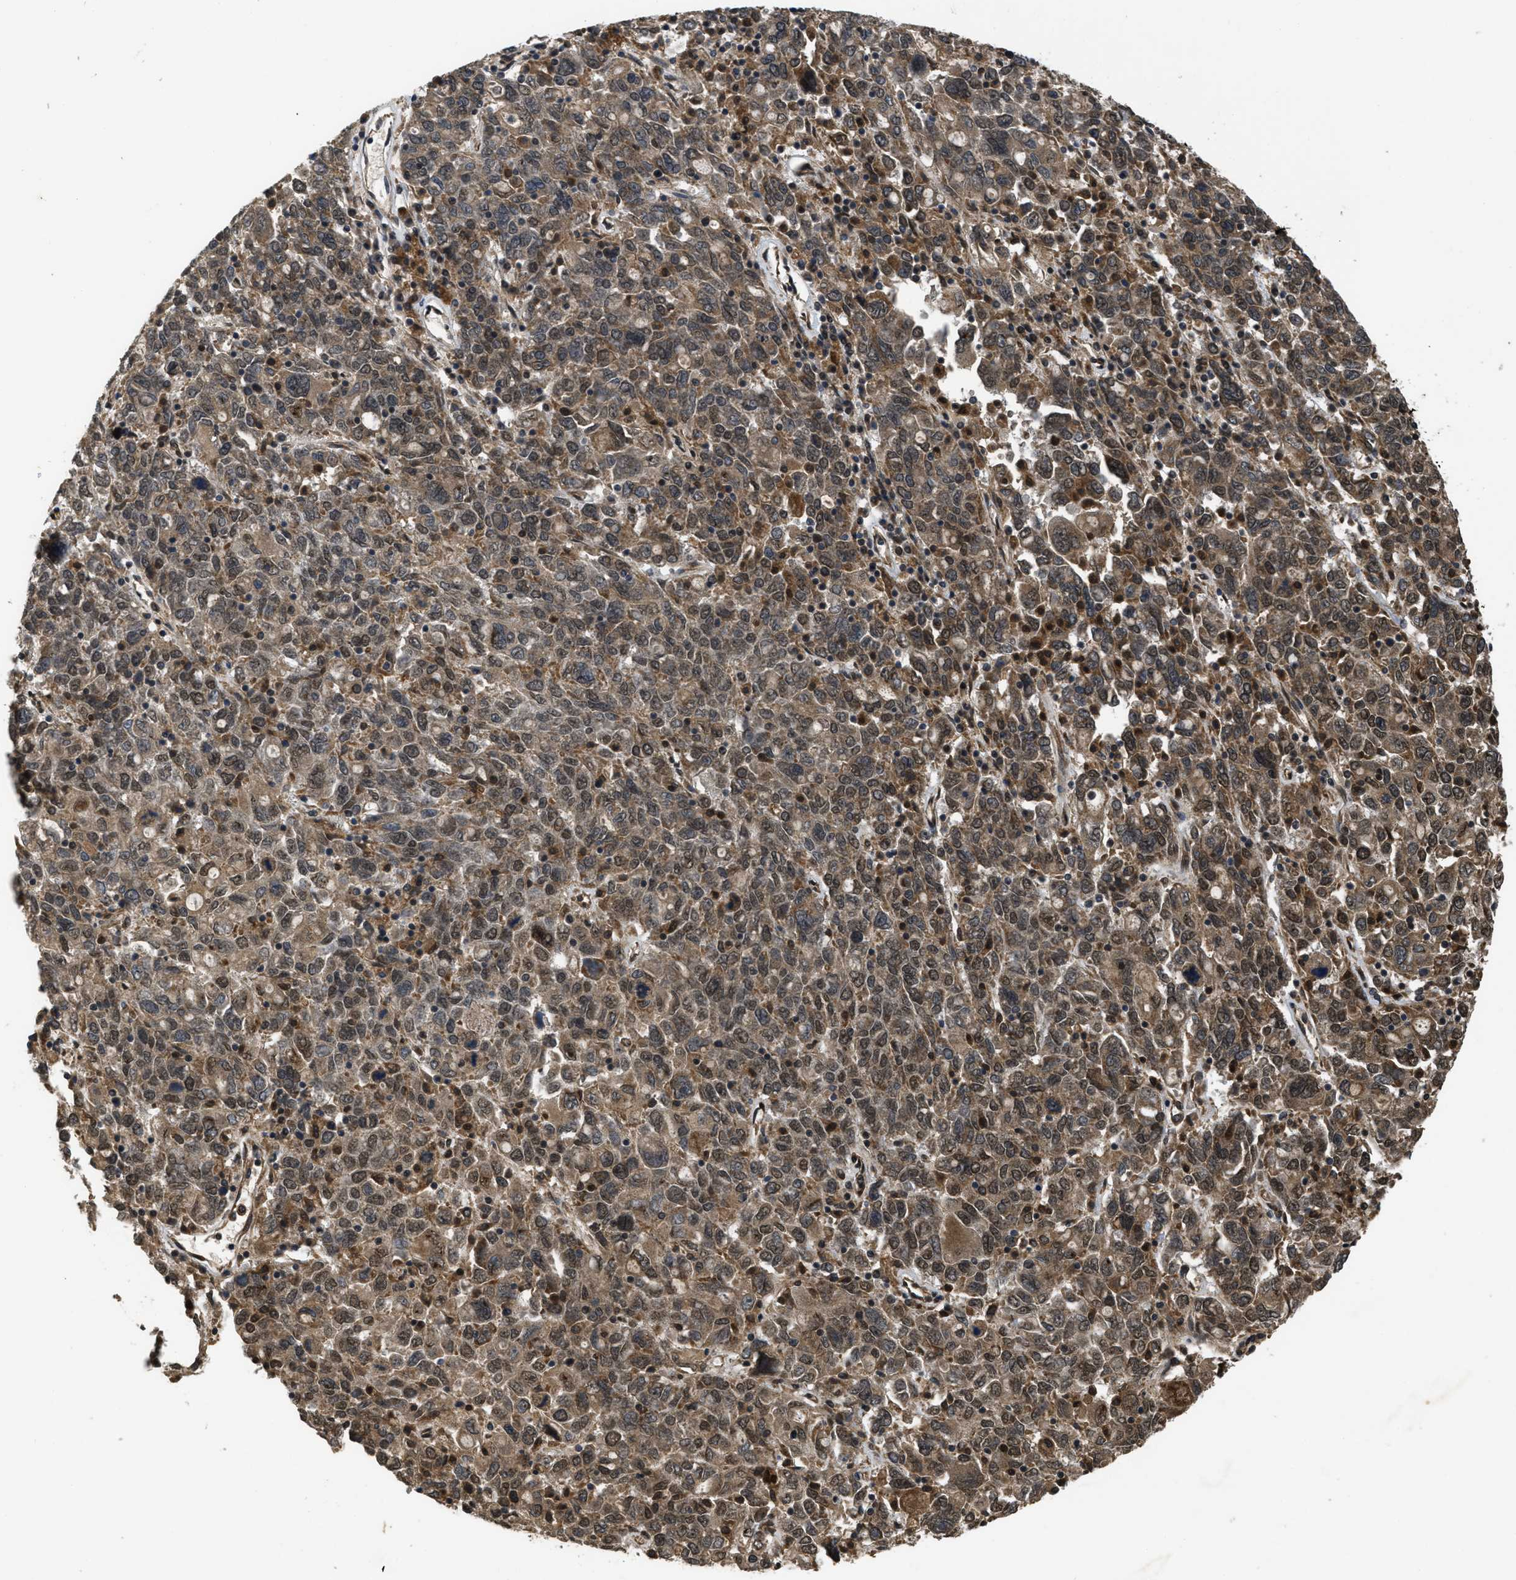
{"staining": {"intensity": "moderate", "quantity": ">75%", "location": "cytoplasmic/membranous,nuclear"}, "tissue": "ovarian cancer", "cell_type": "Tumor cells", "image_type": "cancer", "snomed": [{"axis": "morphology", "description": "Carcinoma, endometroid"}, {"axis": "topography", "description": "Ovary"}], "caption": "The micrograph demonstrates staining of ovarian cancer (endometroid carcinoma), revealing moderate cytoplasmic/membranous and nuclear protein expression (brown color) within tumor cells. (IHC, brightfield microscopy, high magnification).", "gene": "SPTLC1", "patient": {"sex": "female", "age": 62}}